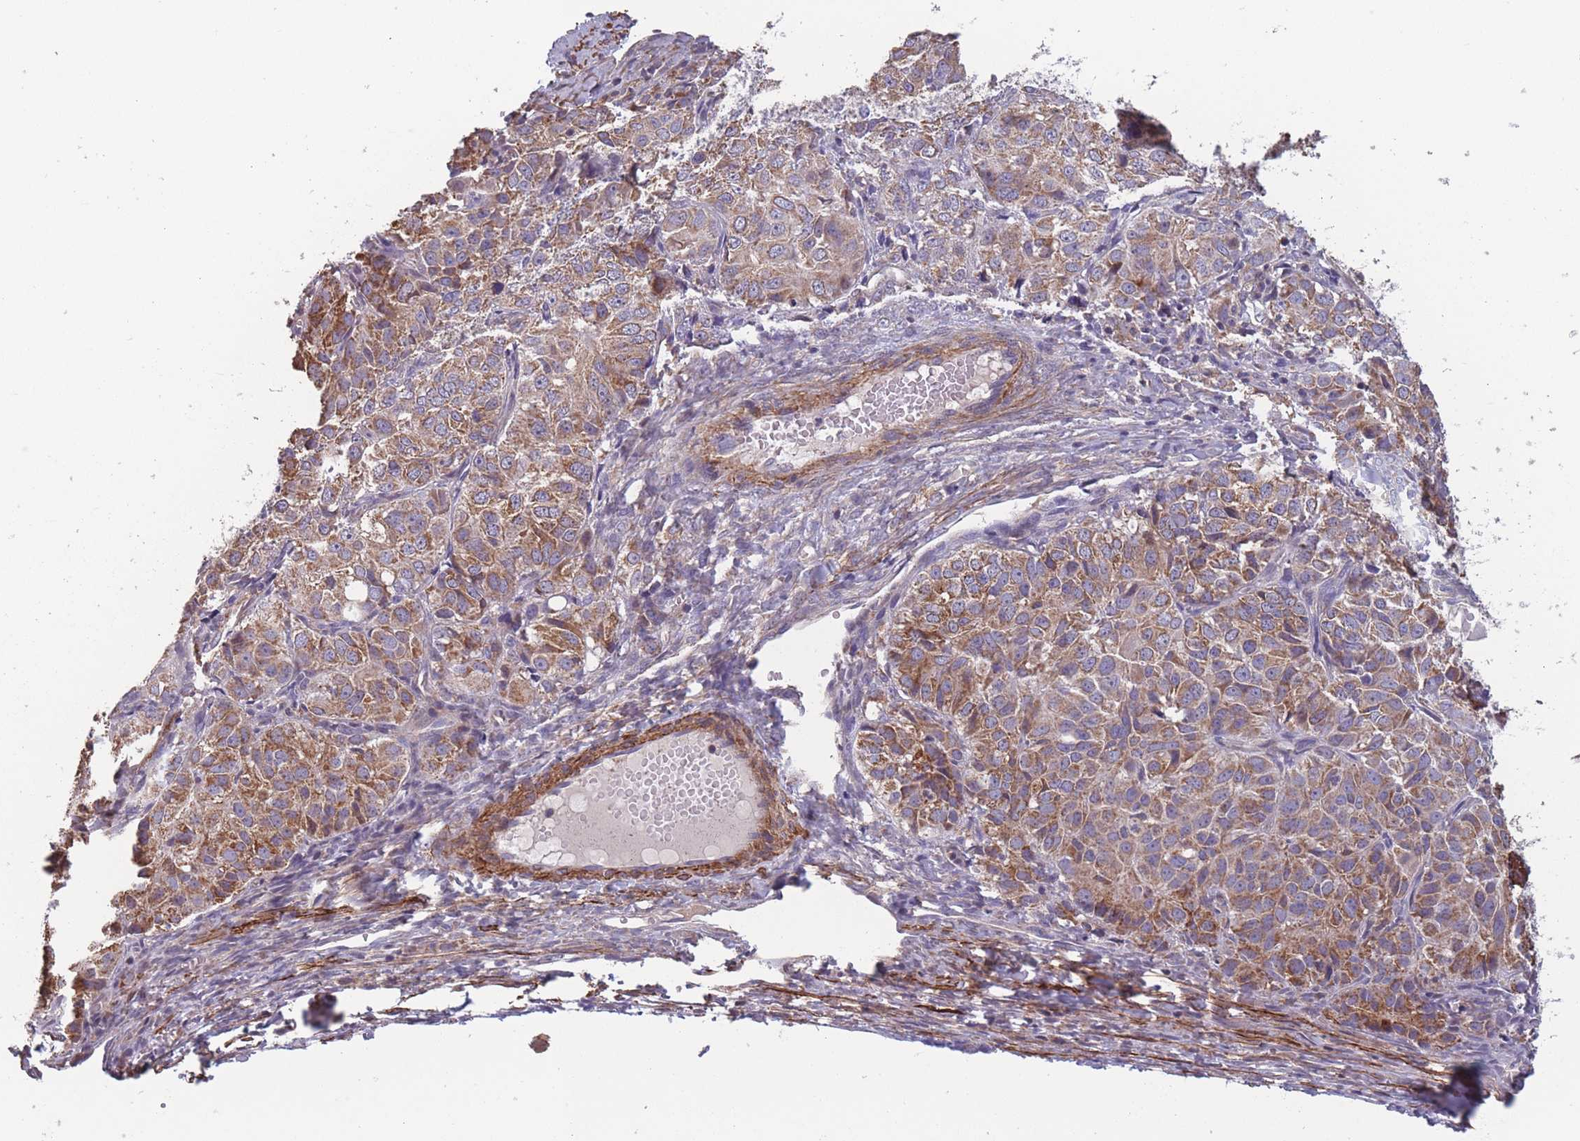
{"staining": {"intensity": "moderate", "quantity": ">75%", "location": "cytoplasmic/membranous"}, "tissue": "ovarian cancer", "cell_type": "Tumor cells", "image_type": "cancer", "snomed": [{"axis": "morphology", "description": "Carcinoma, endometroid"}, {"axis": "topography", "description": "Ovary"}], "caption": "Moderate cytoplasmic/membranous protein expression is identified in about >75% of tumor cells in ovarian cancer (endometroid carcinoma).", "gene": "TOMM40L", "patient": {"sex": "female", "age": 51}}